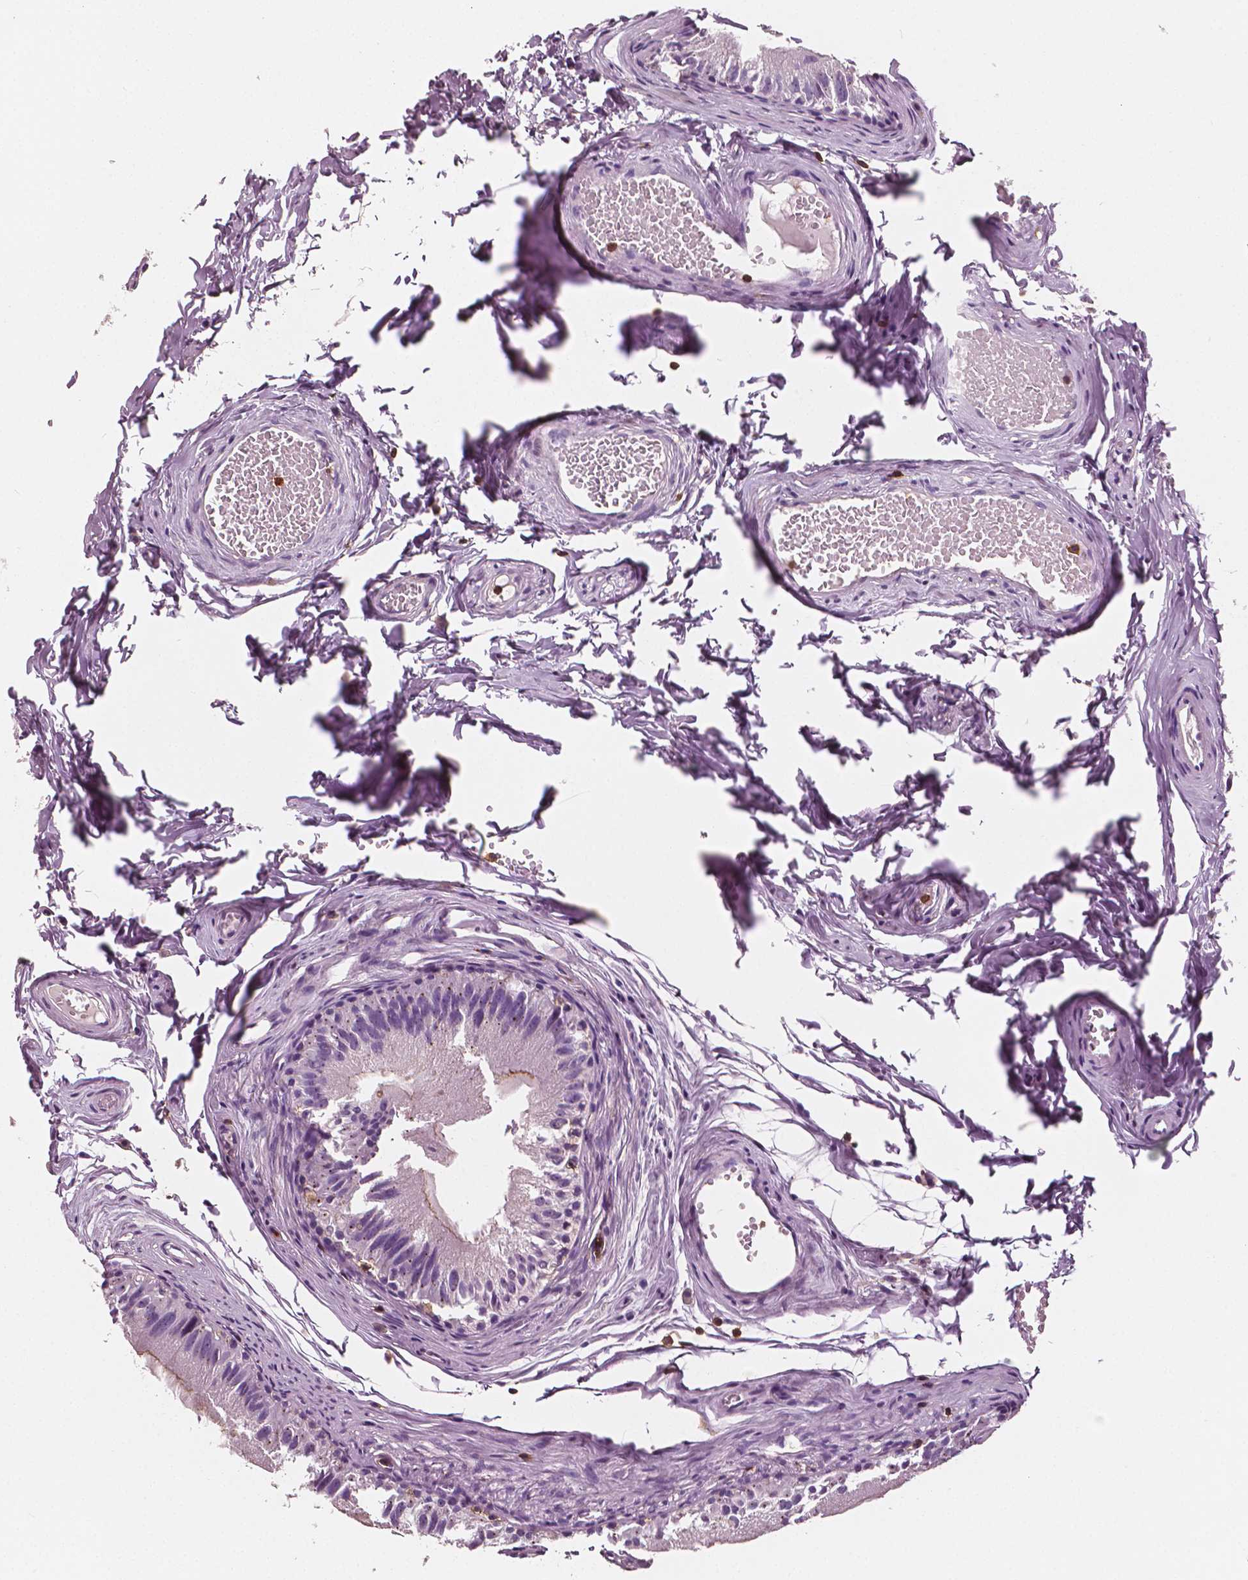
{"staining": {"intensity": "negative", "quantity": "none", "location": "none"}, "tissue": "epididymis", "cell_type": "Glandular cells", "image_type": "normal", "snomed": [{"axis": "morphology", "description": "Normal tissue, NOS"}, {"axis": "topography", "description": "Epididymis"}], "caption": "Image shows no protein positivity in glandular cells of benign epididymis. (Stains: DAB immunohistochemistry (IHC) with hematoxylin counter stain, Microscopy: brightfield microscopy at high magnification).", "gene": "PTPRC", "patient": {"sex": "male", "age": 45}}